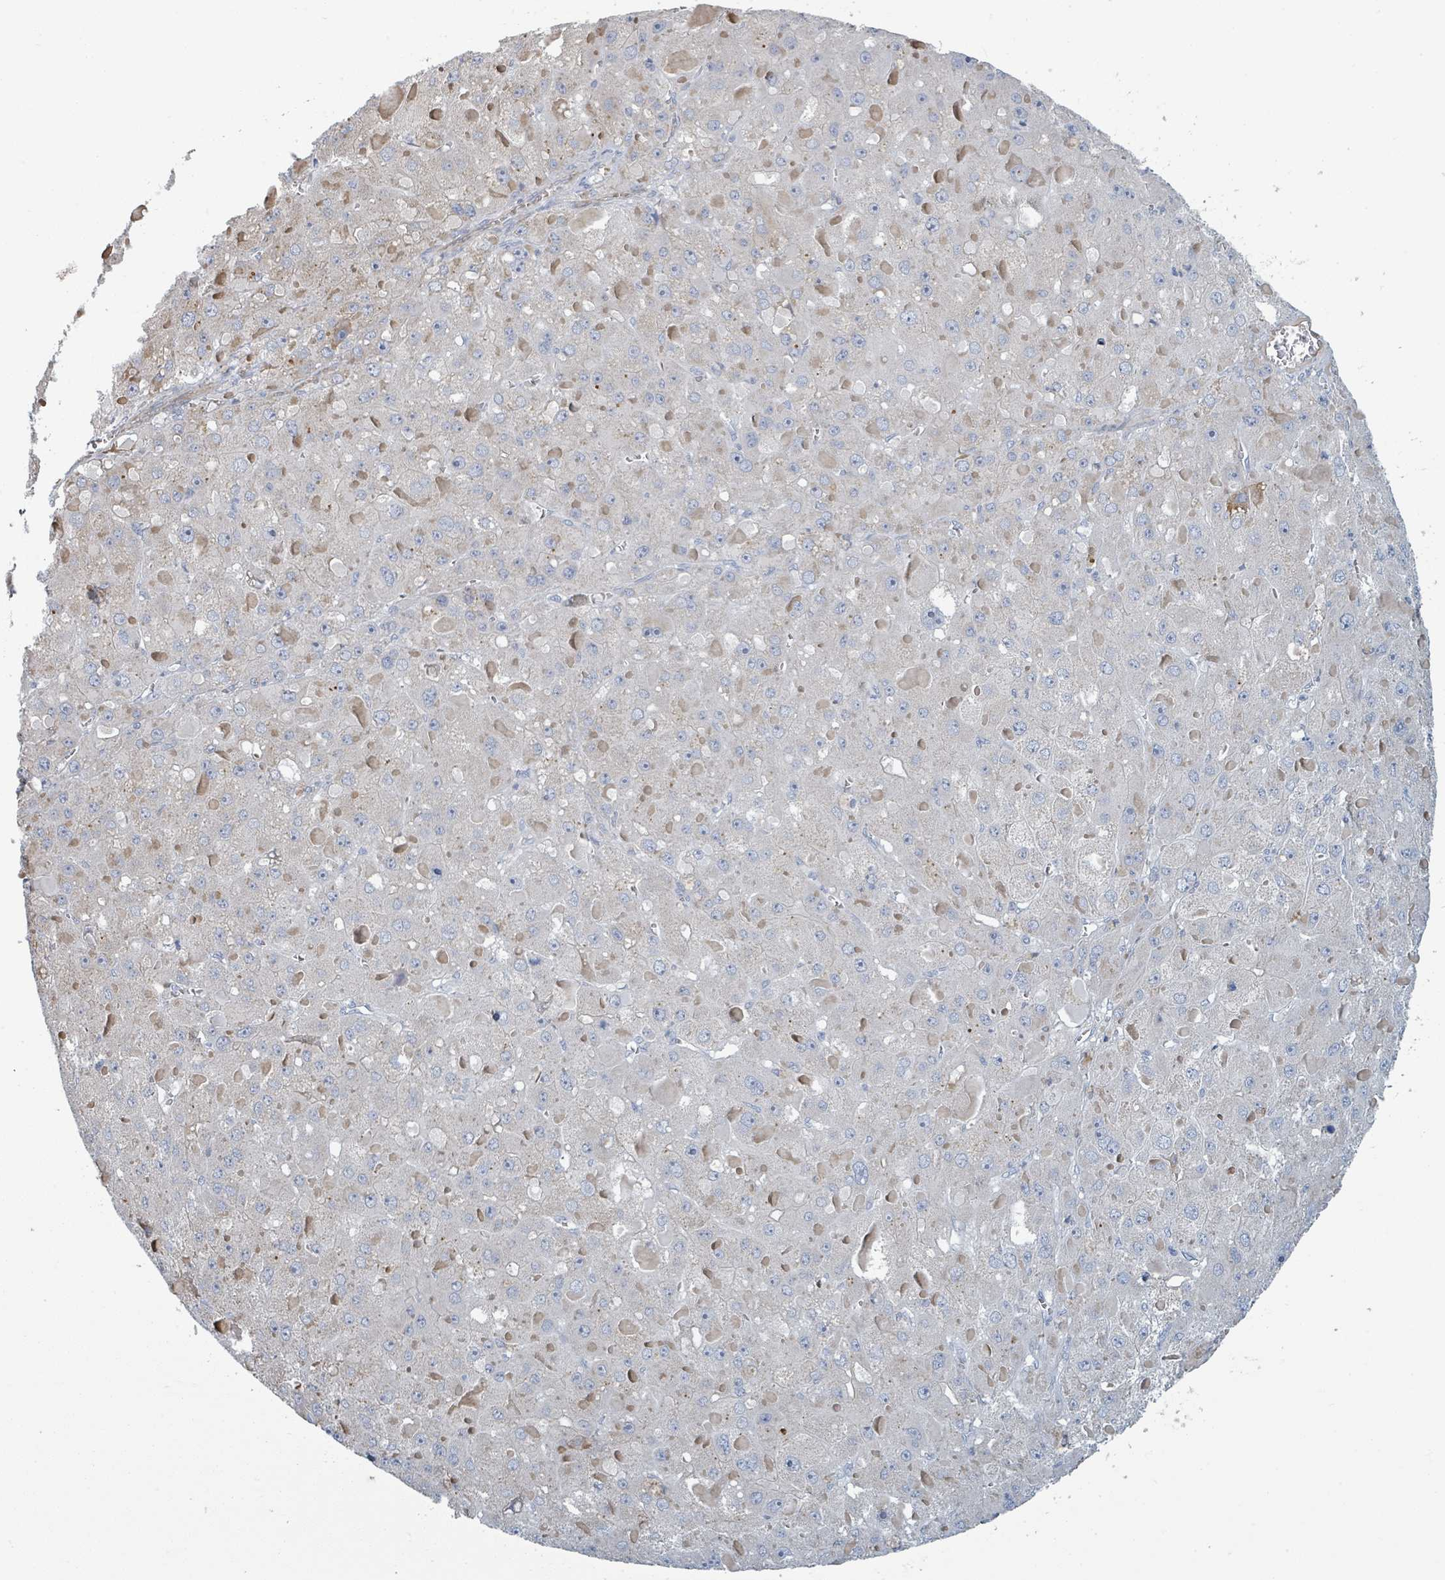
{"staining": {"intensity": "negative", "quantity": "none", "location": "none"}, "tissue": "liver cancer", "cell_type": "Tumor cells", "image_type": "cancer", "snomed": [{"axis": "morphology", "description": "Carcinoma, Hepatocellular, NOS"}, {"axis": "topography", "description": "Liver"}], "caption": "DAB immunohistochemical staining of liver hepatocellular carcinoma reveals no significant positivity in tumor cells.", "gene": "RAB33B", "patient": {"sex": "female", "age": 73}}